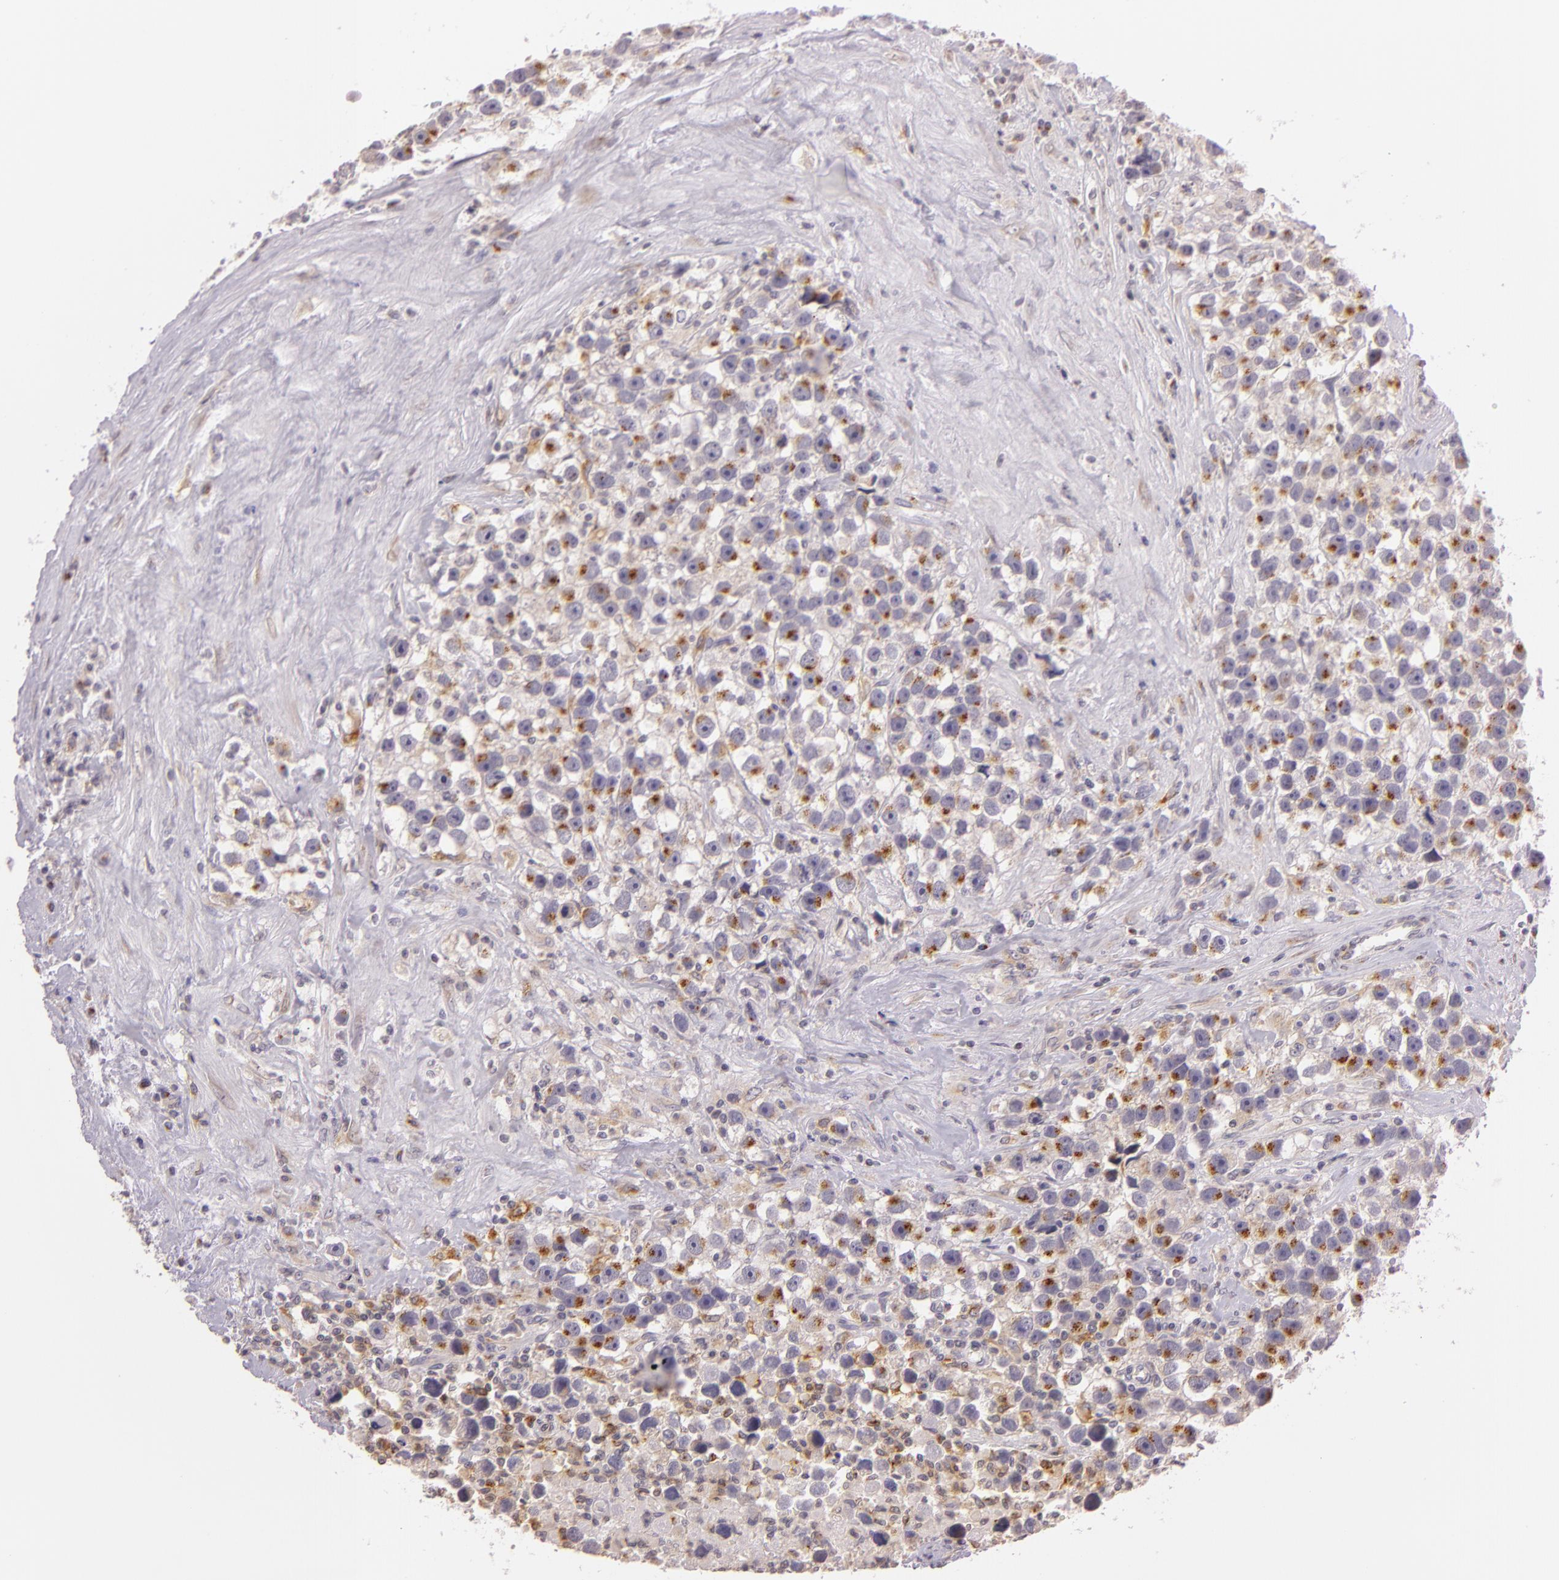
{"staining": {"intensity": "moderate", "quantity": ">75%", "location": "cytoplasmic/membranous"}, "tissue": "testis cancer", "cell_type": "Tumor cells", "image_type": "cancer", "snomed": [{"axis": "morphology", "description": "Seminoma, NOS"}, {"axis": "topography", "description": "Testis"}], "caption": "Testis cancer stained for a protein displays moderate cytoplasmic/membranous positivity in tumor cells.", "gene": "LGMN", "patient": {"sex": "male", "age": 43}}